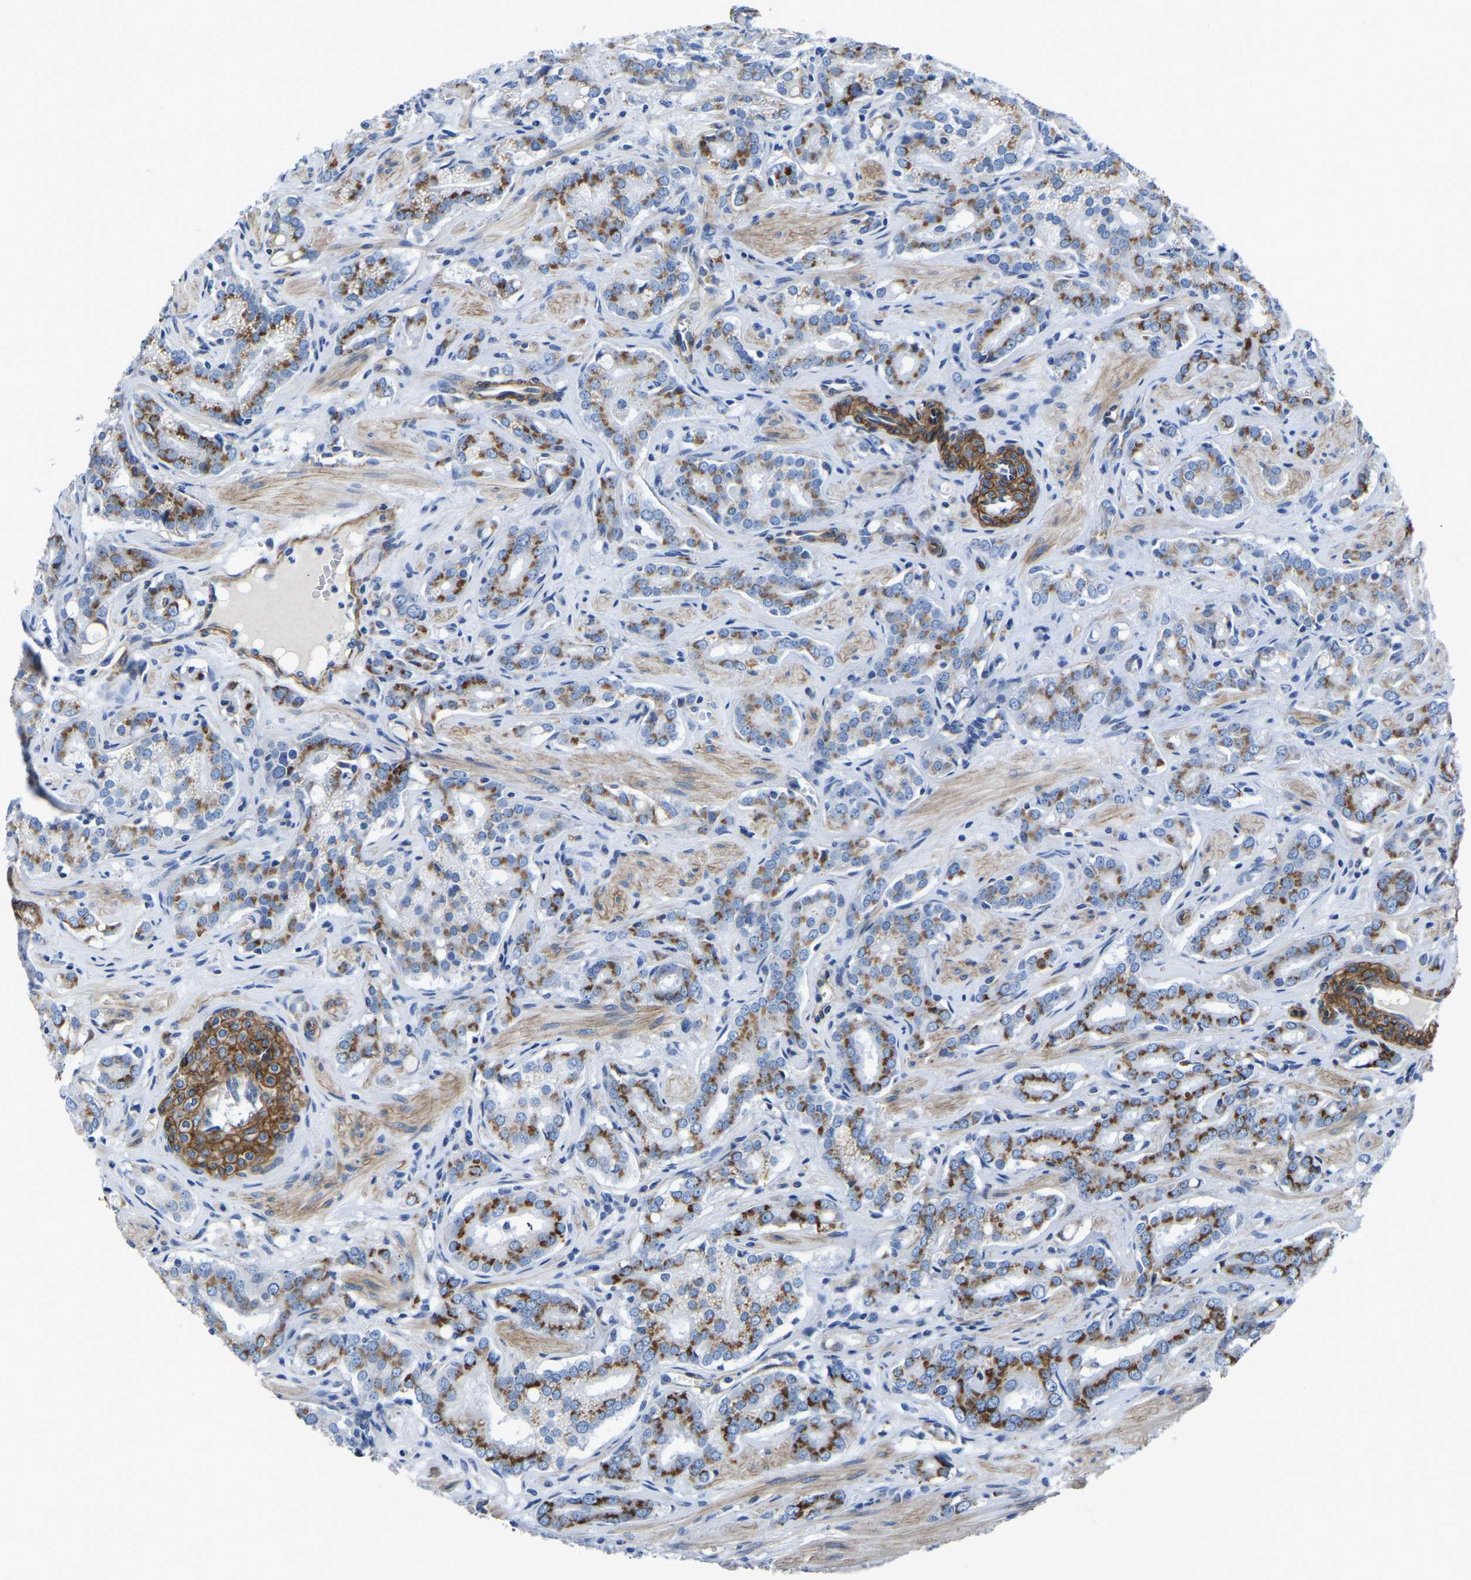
{"staining": {"intensity": "moderate", "quantity": ">75%", "location": "cytoplasmic/membranous"}, "tissue": "prostate cancer", "cell_type": "Tumor cells", "image_type": "cancer", "snomed": [{"axis": "morphology", "description": "Adenocarcinoma, High grade"}, {"axis": "topography", "description": "Prostate"}], "caption": "IHC of human prostate cancer (adenocarcinoma (high-grade)) reveals medium levels of moderate cytoplasmic/membranous staining in about >75% of tumor cells.", "gene": "SLC45A3", "patient": {"sex": "male", "age": 52}}